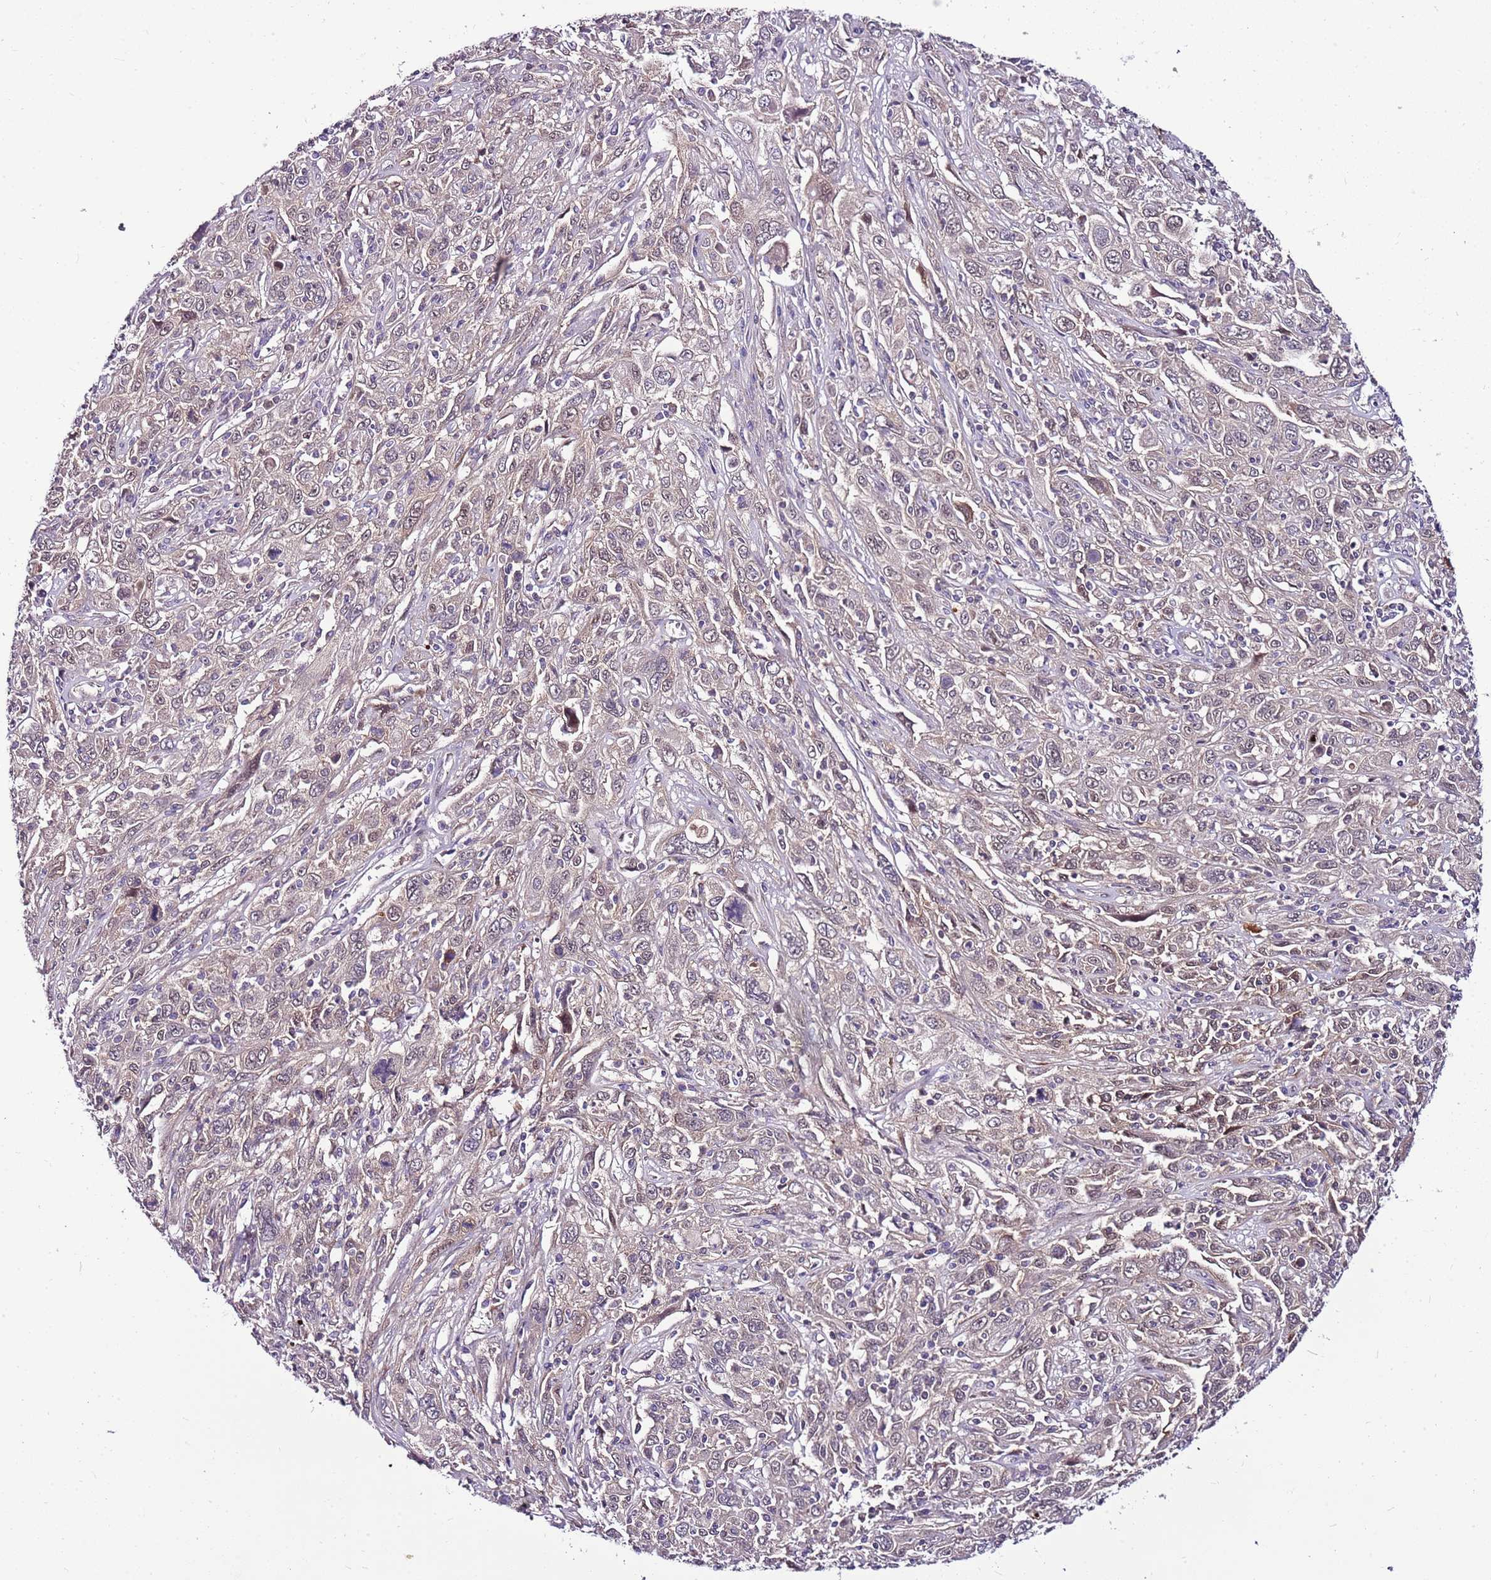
{"staining": {"intensity": "weak", "quantity": "<25%", "location": "nuclear"}, "tissue": "cervical cancer", "cell_type": "Tumor cells", "image_type": "cancer", "snomed": [{"axis": "morphology", "description": "Squamous cell carcinoma, NOS"}, {"axis": "topography", "description": "Cervix"}], "caption": "Immunohistochemical staining of human squamous cell carcinoma (cervical) reveals no significant positivity in tumor cells.", "gene": "POLE3", "patient": {"sex": "female", "age": 46}}